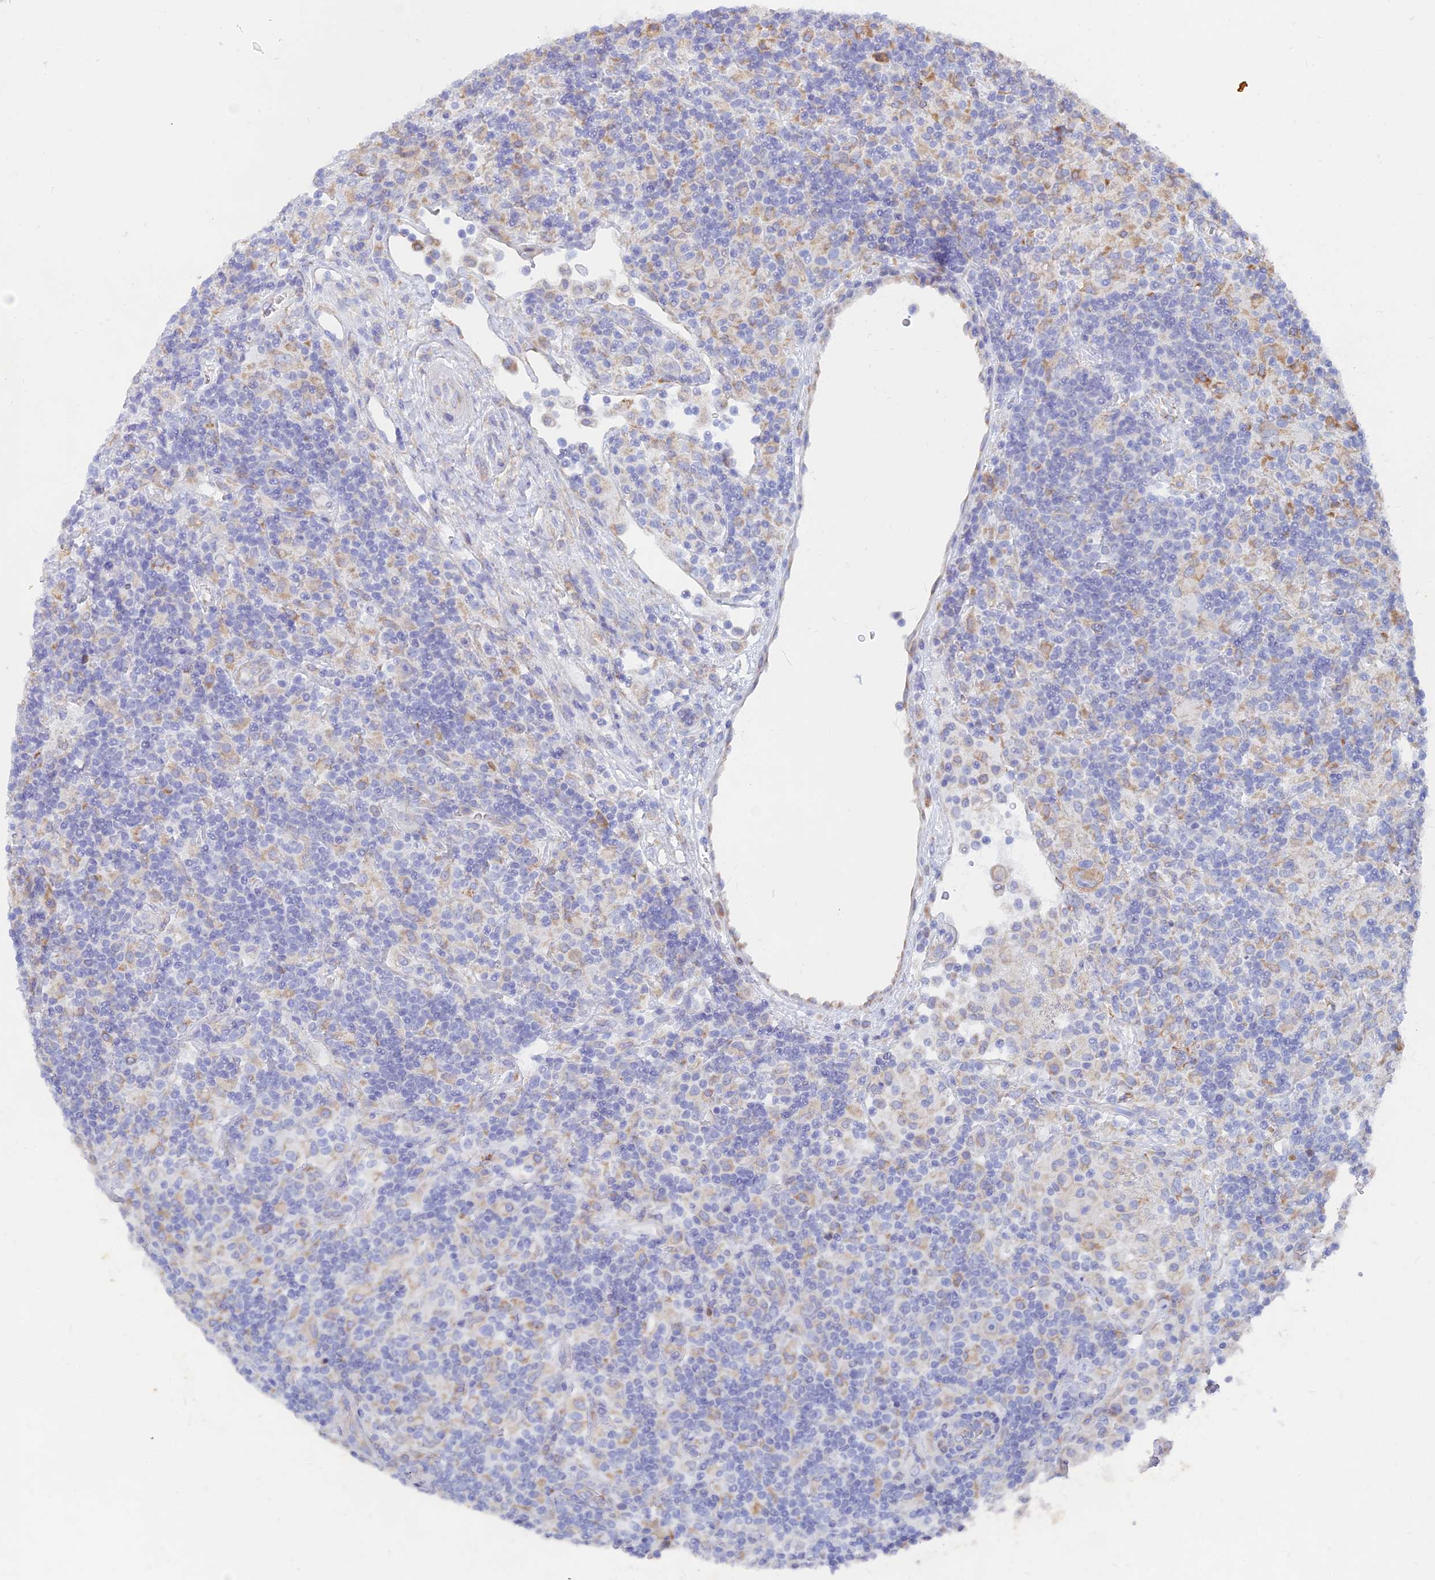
{"staining": {"intensity": "weak", "quantity": "<25%", "location": "cytoplasmic/membranous"}, "tissue": "lymphoma", "cell_type": "Tumor cells", "image_type": "cancer", "snomed": [{"axis": "morphology", "description": "Hodgkin's disease, NOS"}, {"axis": "topography", "description": "Lymph node"}], "caption": "Immunohistochemistry (IHC) micrograph of human lymphoma stained for a protein (brown), which shows no expression in tumor cells.", "gene": "WDR35", "patient": {"sex": "male", "age": 70}}